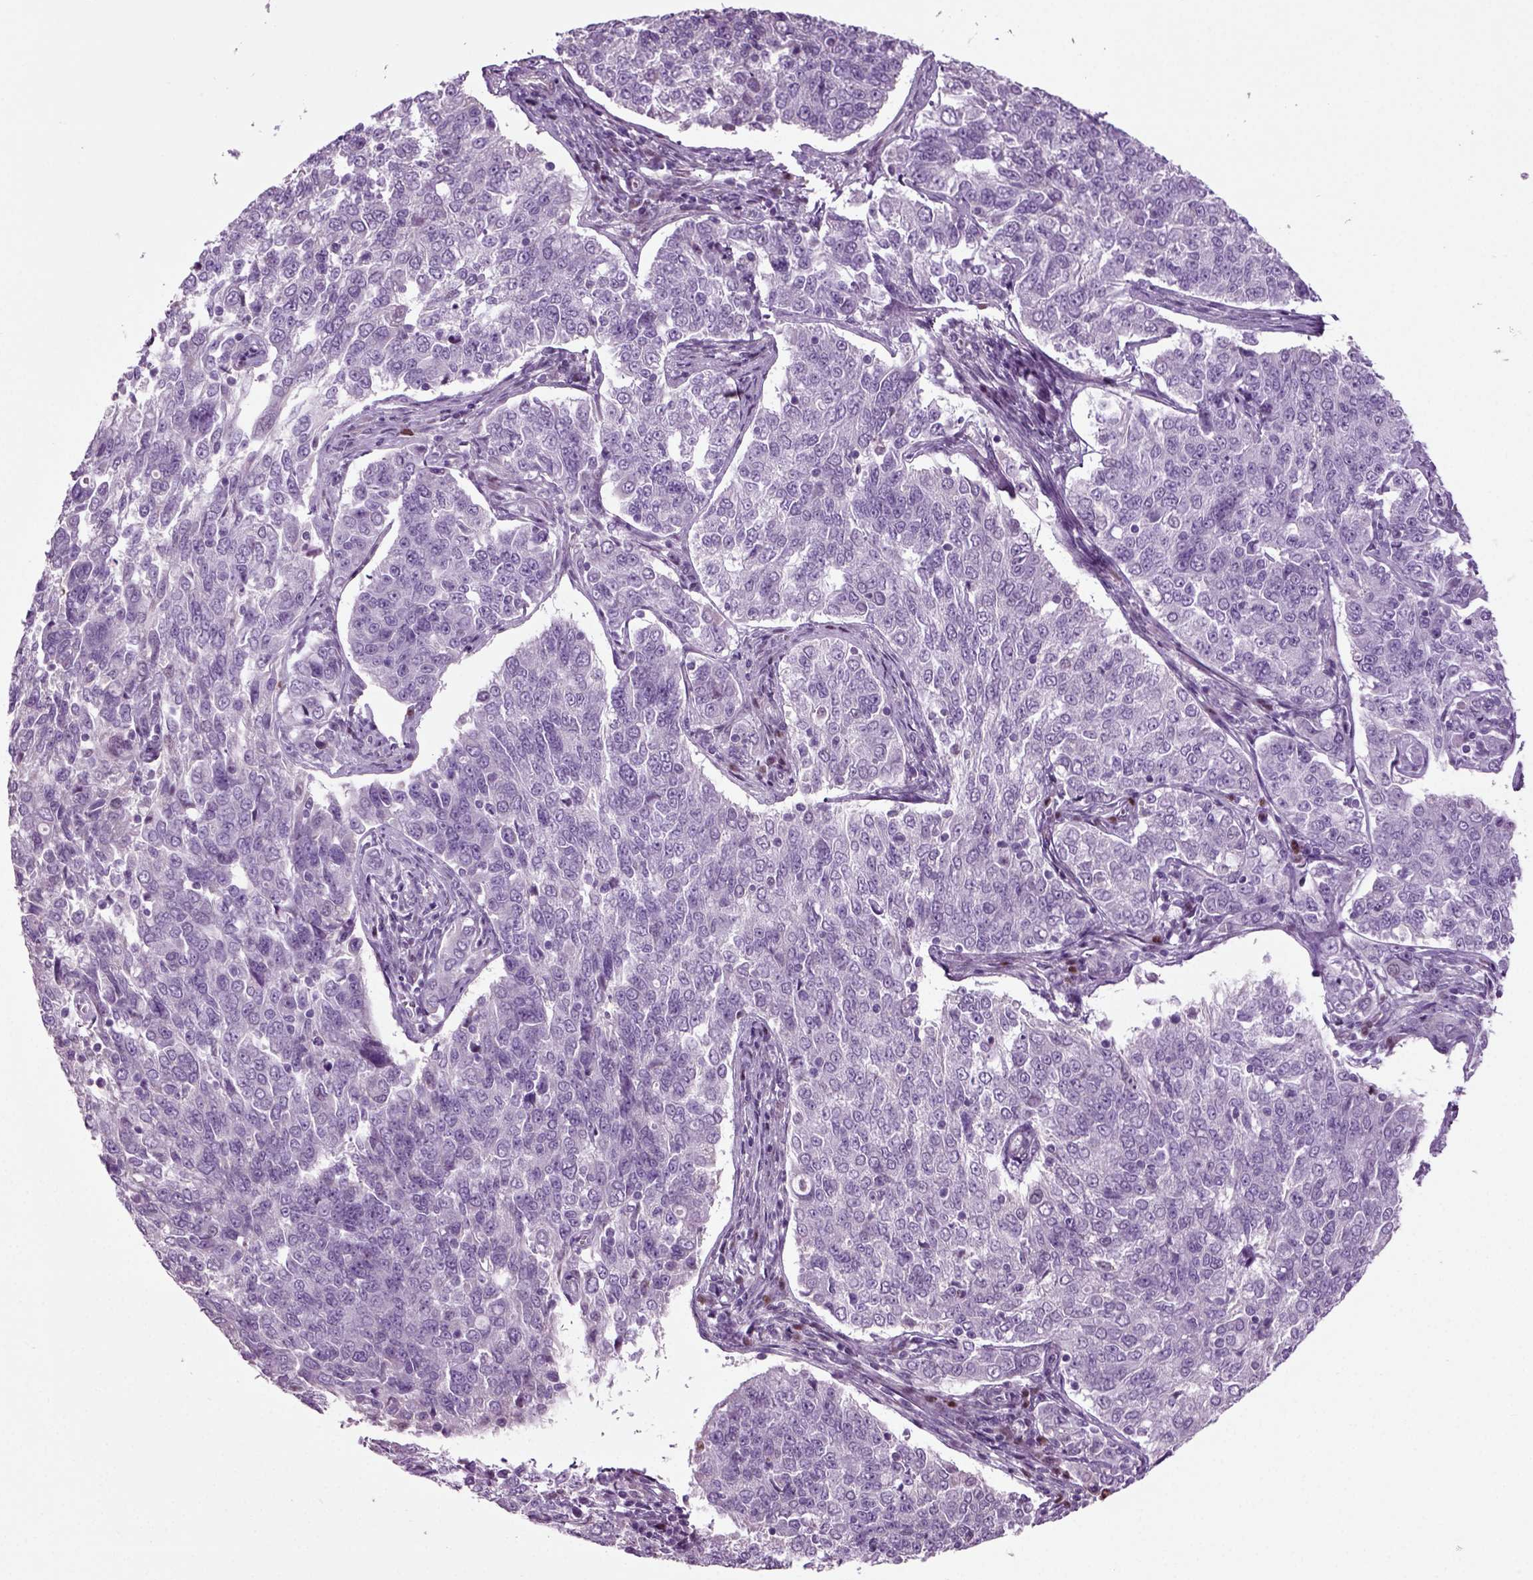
{"staining": {"intensity": "negative", "quantity": "none", "location": "none"}, "tissue": "endometrial cancer", "cell_type": "Tumor cells", "image_type": "cancer", "snomed": [{"axis": "morphology", "description": "Adenocarcinoma, NOS"}, {"axis": "topography", "description": "Endometrium"}], "caption": "This is an immunohistochemistry micrograph of human endometrial adenocarcinoma. There is no staining in tumor cells.", "gene": "ARID3A", "patient": {"sex": "female", "age": 43}}